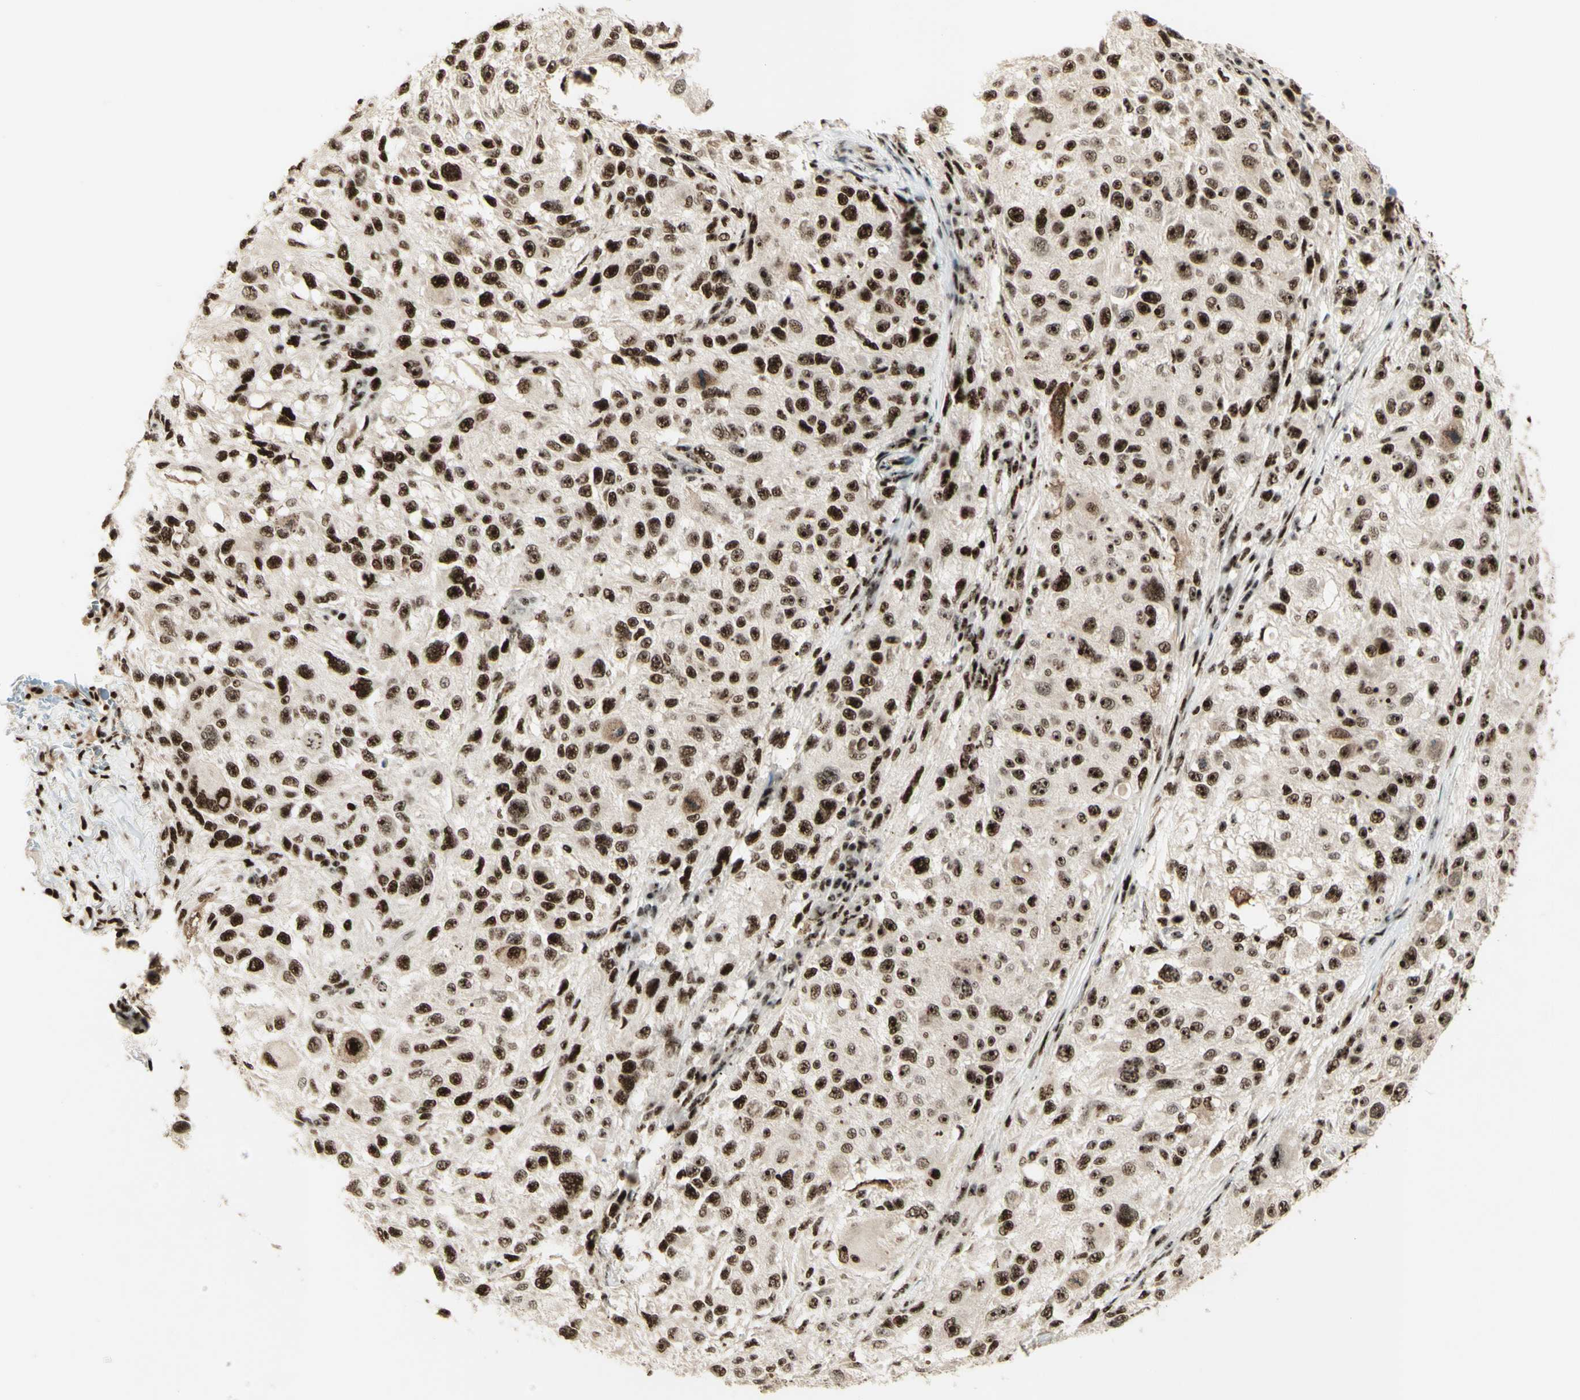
{"staining": {"intensity": "strong", "quantity": ">75%", "location": "nuclear"}, "tissue": "melanoma", "cell_type": "Tumor cells", "image_type": "cancer", "snomed": [{"axis": "morphology", "description": "Necrosis, NOS"}, {"axis": "morphology", "description": "Malignant melanoma, NOS"}, {"axis": "topography", "description": "Skin"}], "caption": "Human melanoma stained for a protein (brown) reveals strong nuclear positive positivity in about >75% of tumor cells.", "gene": "DHX9", "patient": {"sex": "female", "age": 87}}